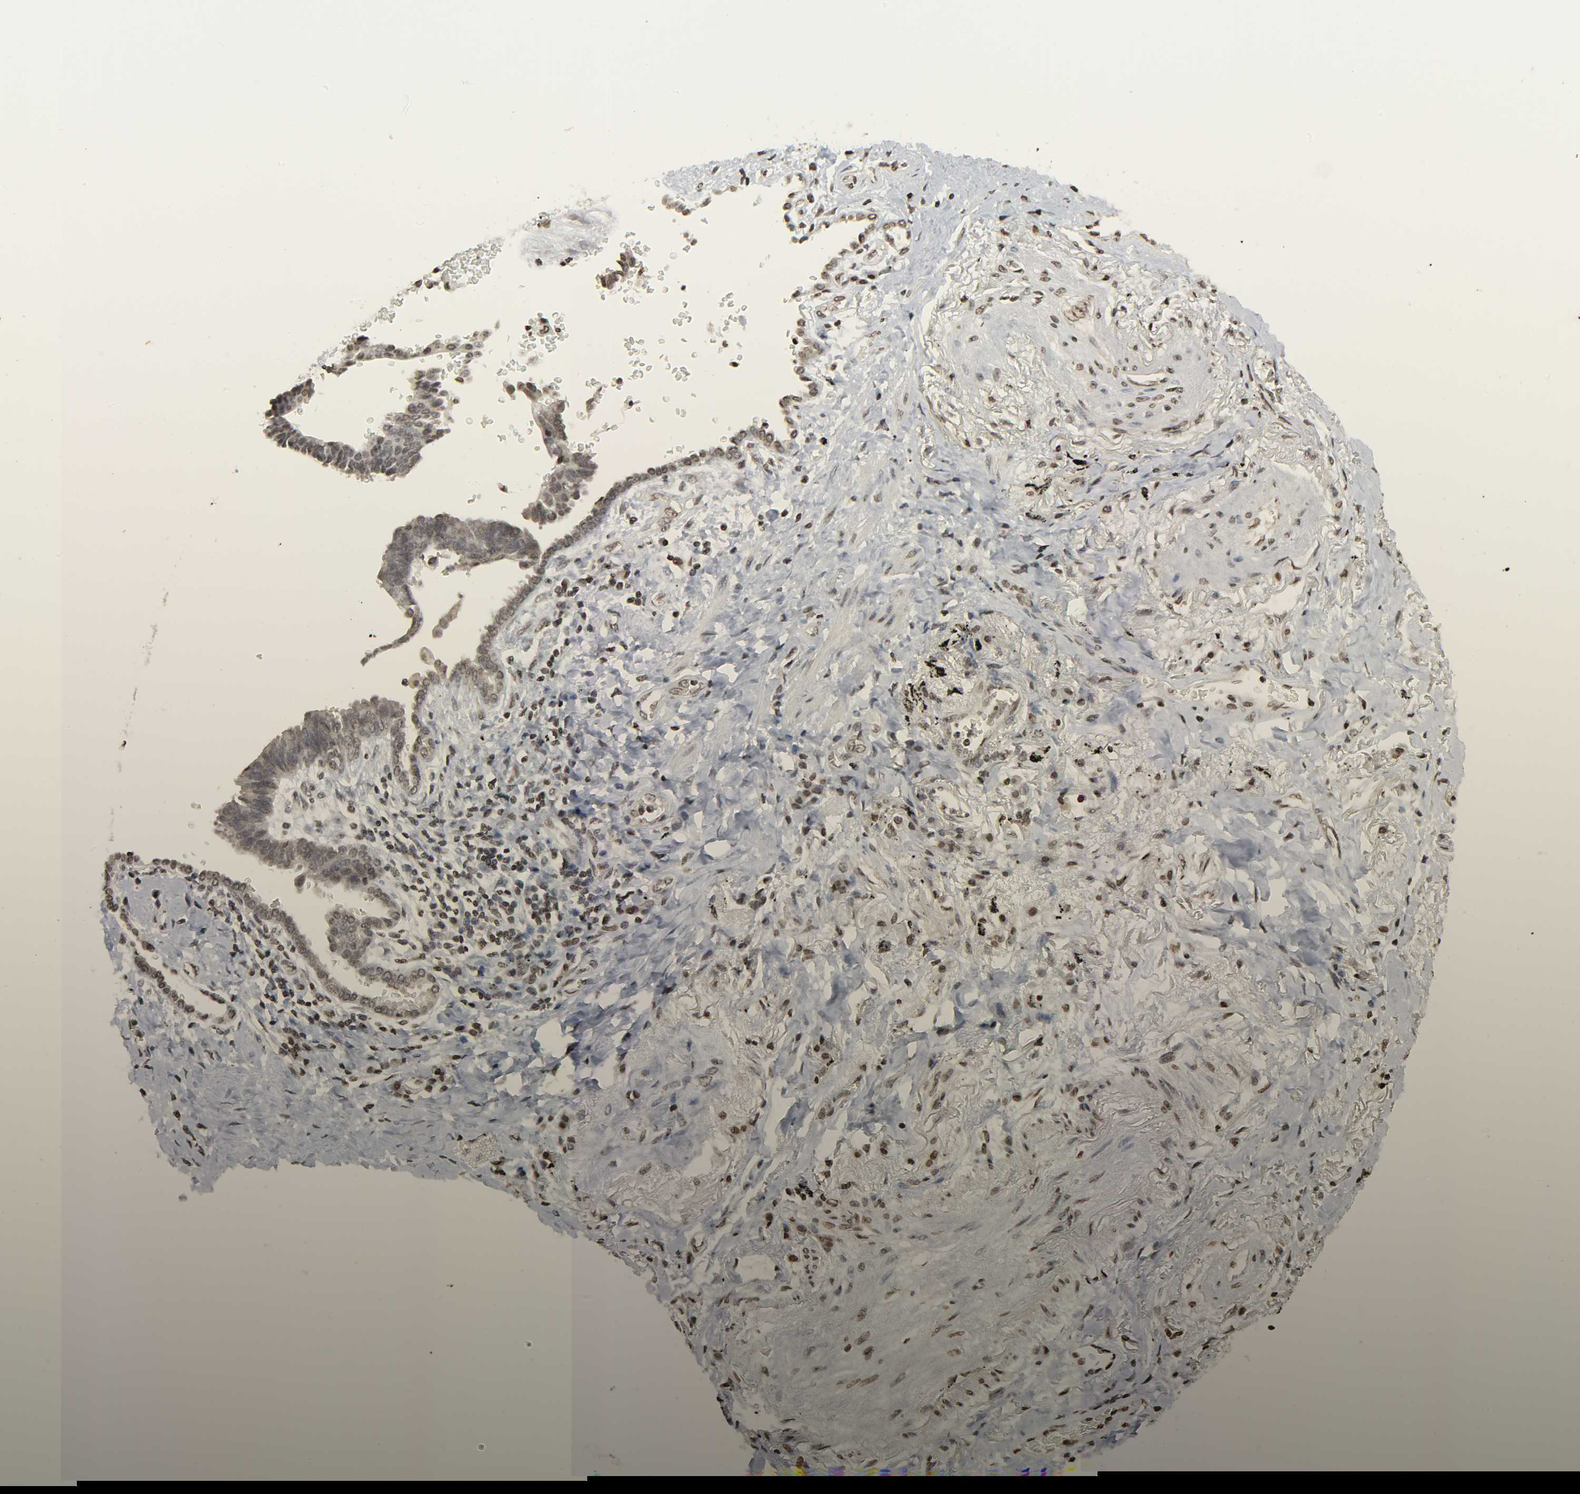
{"staining": {"intensity": "weak", "quantity": ">75%", "location": "nuclear"}, "tissue": "lung cancer", "cell_type": "Tumor cells", "image_type": "cancer", "snomed": [{"axis": "morphology", "description": "Adenocarcinoma, NOS"}, {"axis": "topography", "description": "Lung"}], "caption": "Immunohistochemistry (IHC) of lung cancer reveals low levels of weak nuclear expression in about >75% of tumor cells. Ihc stains the protein in brown and the nuclei are stained blue.", "gene": "ELAVL1", "patient": {"sex": "female", "age": 64}}